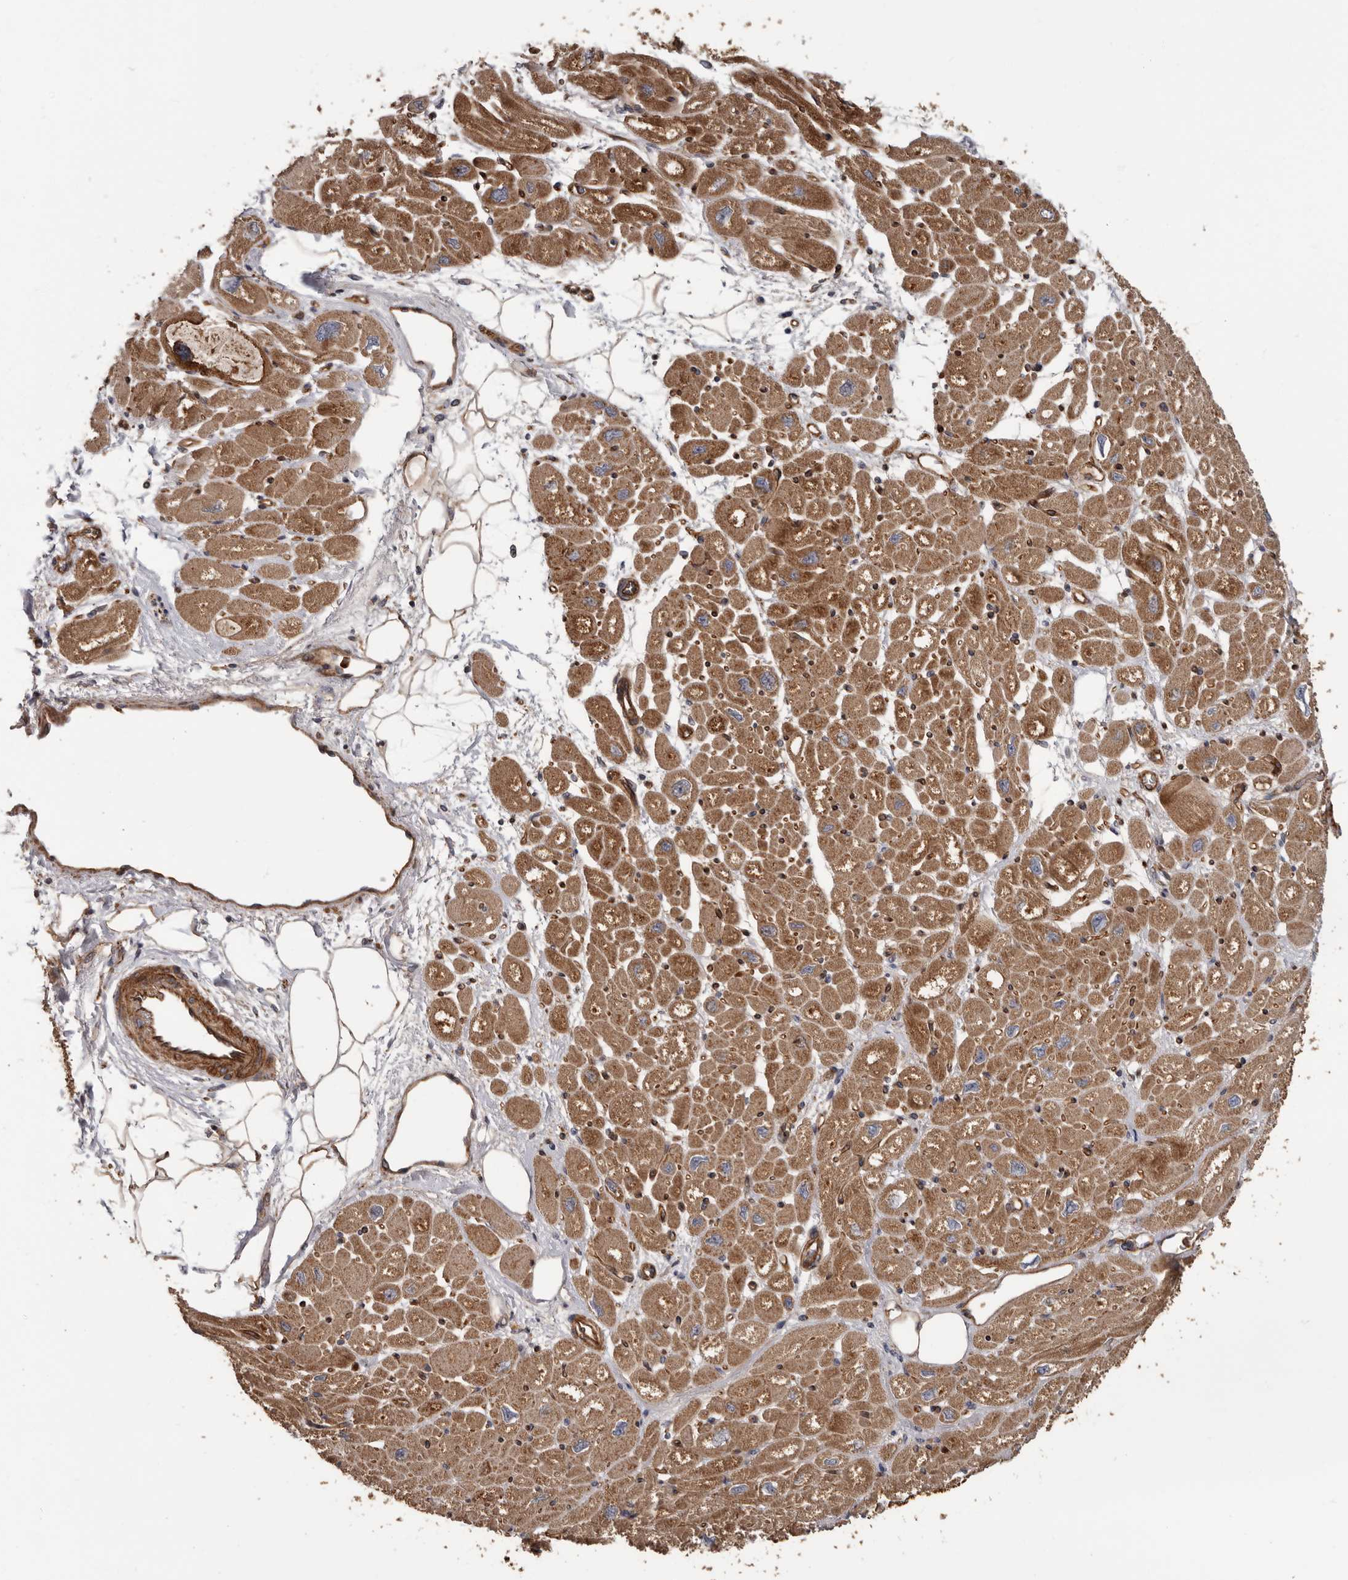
{"staining": {"intensity": "strong", "quantity": ">75%", "location": "cytoplasmic/membranous"}, "tissue": "heart muscle", "cell_type": "Cardiomyocytes", "image_type": "normal", "snomed": [{"axis": "morphology", "description": "Normal tissue, NOS"}, {"axis": "topography", "description": "Heart"}], "caption": "Heart muscle stained with DAB (3,3'-diaminobenzidine) immunohistochemistry exhibits high levels of strong cytoplasmic/membranous expression in about >75% of cardiomyocytes.", "gene": "ARHGEF5", "patient": {"sex": "male", "age": 50}}